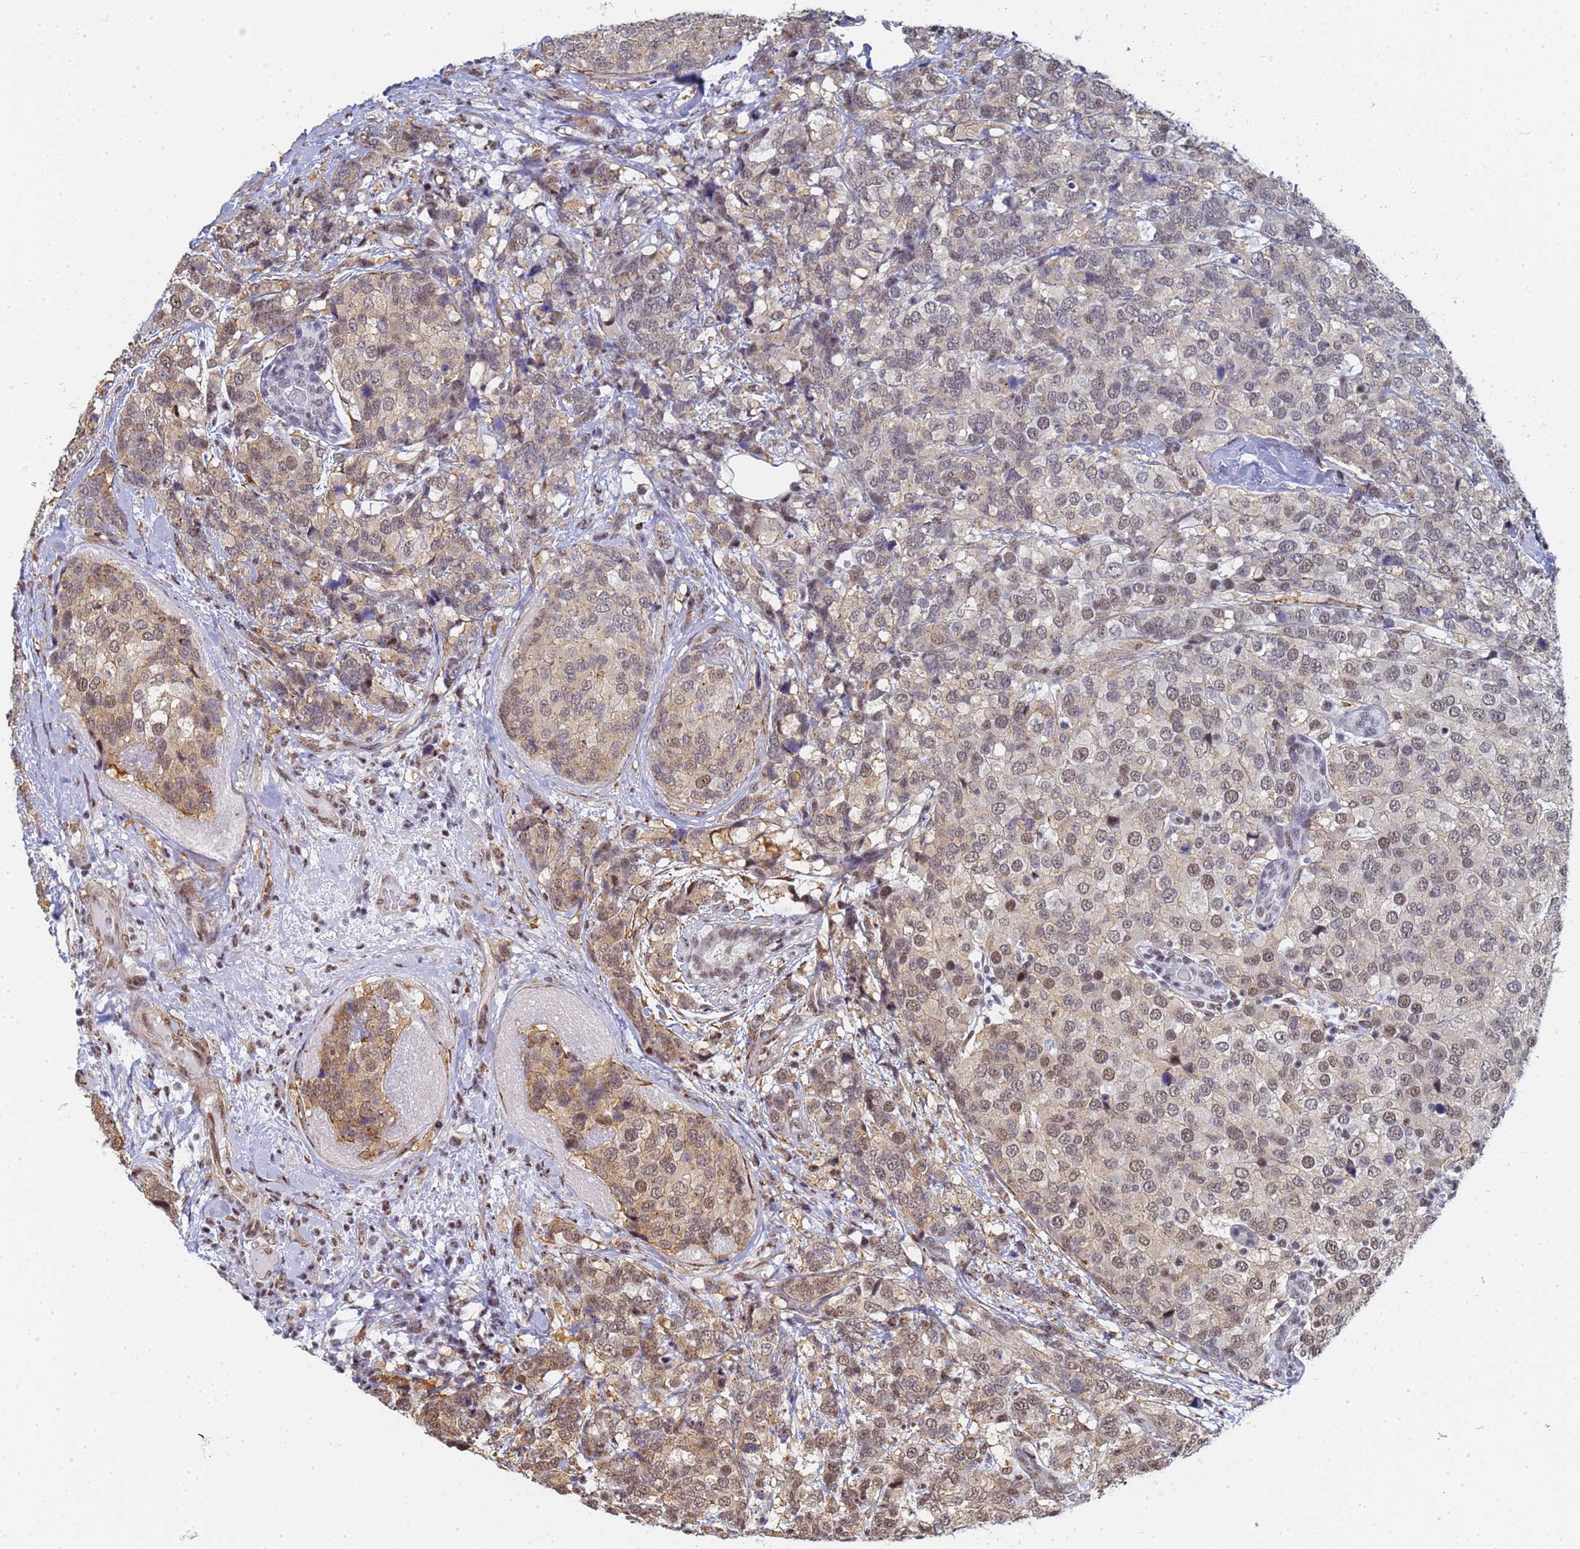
{"staining": {"intensity": "moderate", "quantity": "25%-75%", "location": "cytoplasmic/membranous,nuclear"}, "tissue": "breast cancer", "cell_type": "Tumor cells", "image_type": "cancer", "snomed": [{"axis": "morphology", "description": "Lobular carcinoma"}, {"axis": "topography", "description": "Breast"}], "caption": "Breast cancer stained for a protein (brown) exhibits moderate cytoplasmic/membranous and nuclear positive expression in about 25%-75% of tumor cells.", "gene": "PRRT4", "patient": {"sex": "female", "age": 59}}